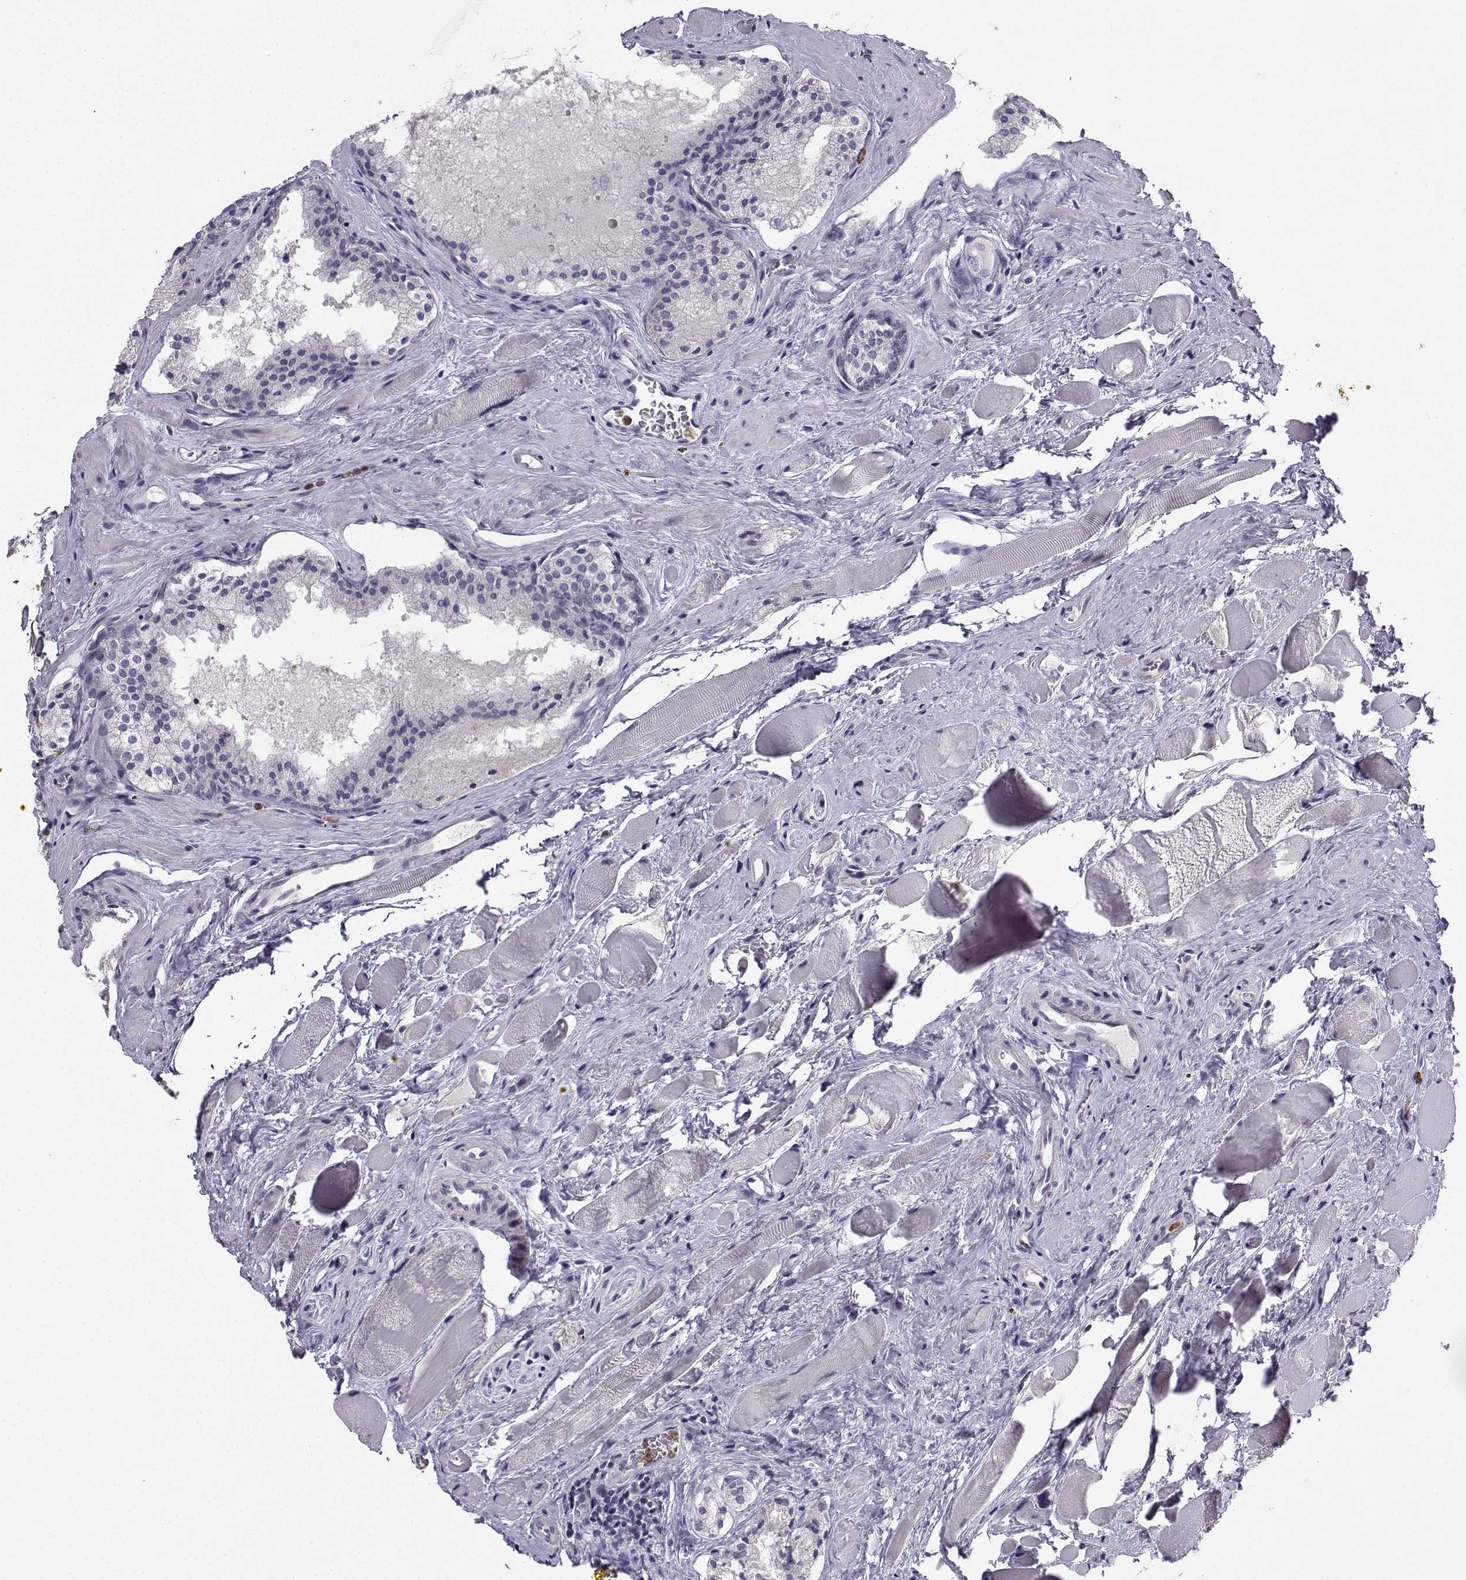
{"staining": {"intensity": "negative", "quantity": "none", "location": "none"}, "tissue": "prostate cancer", "cell_type": "Tumor cells", "image_type": "cancer", "snomed": [{"axis": "morphology", "description": "Adenocarcinoma, NOS"}, {"axis": "morphology", "description": "Adenocarcinoma, High grade"}, {"axis": "topography", "description": "Prostate"}], "caption": "Immunohistochemistry (IHC) image of neoplastic tissue: human adenocarcinoma (high-grade) (prostate) stained with DAB exhibits no significant protein expression in tumor cells.", "gene": "CALY", "patient": {"sex": "male", "age": 62}}